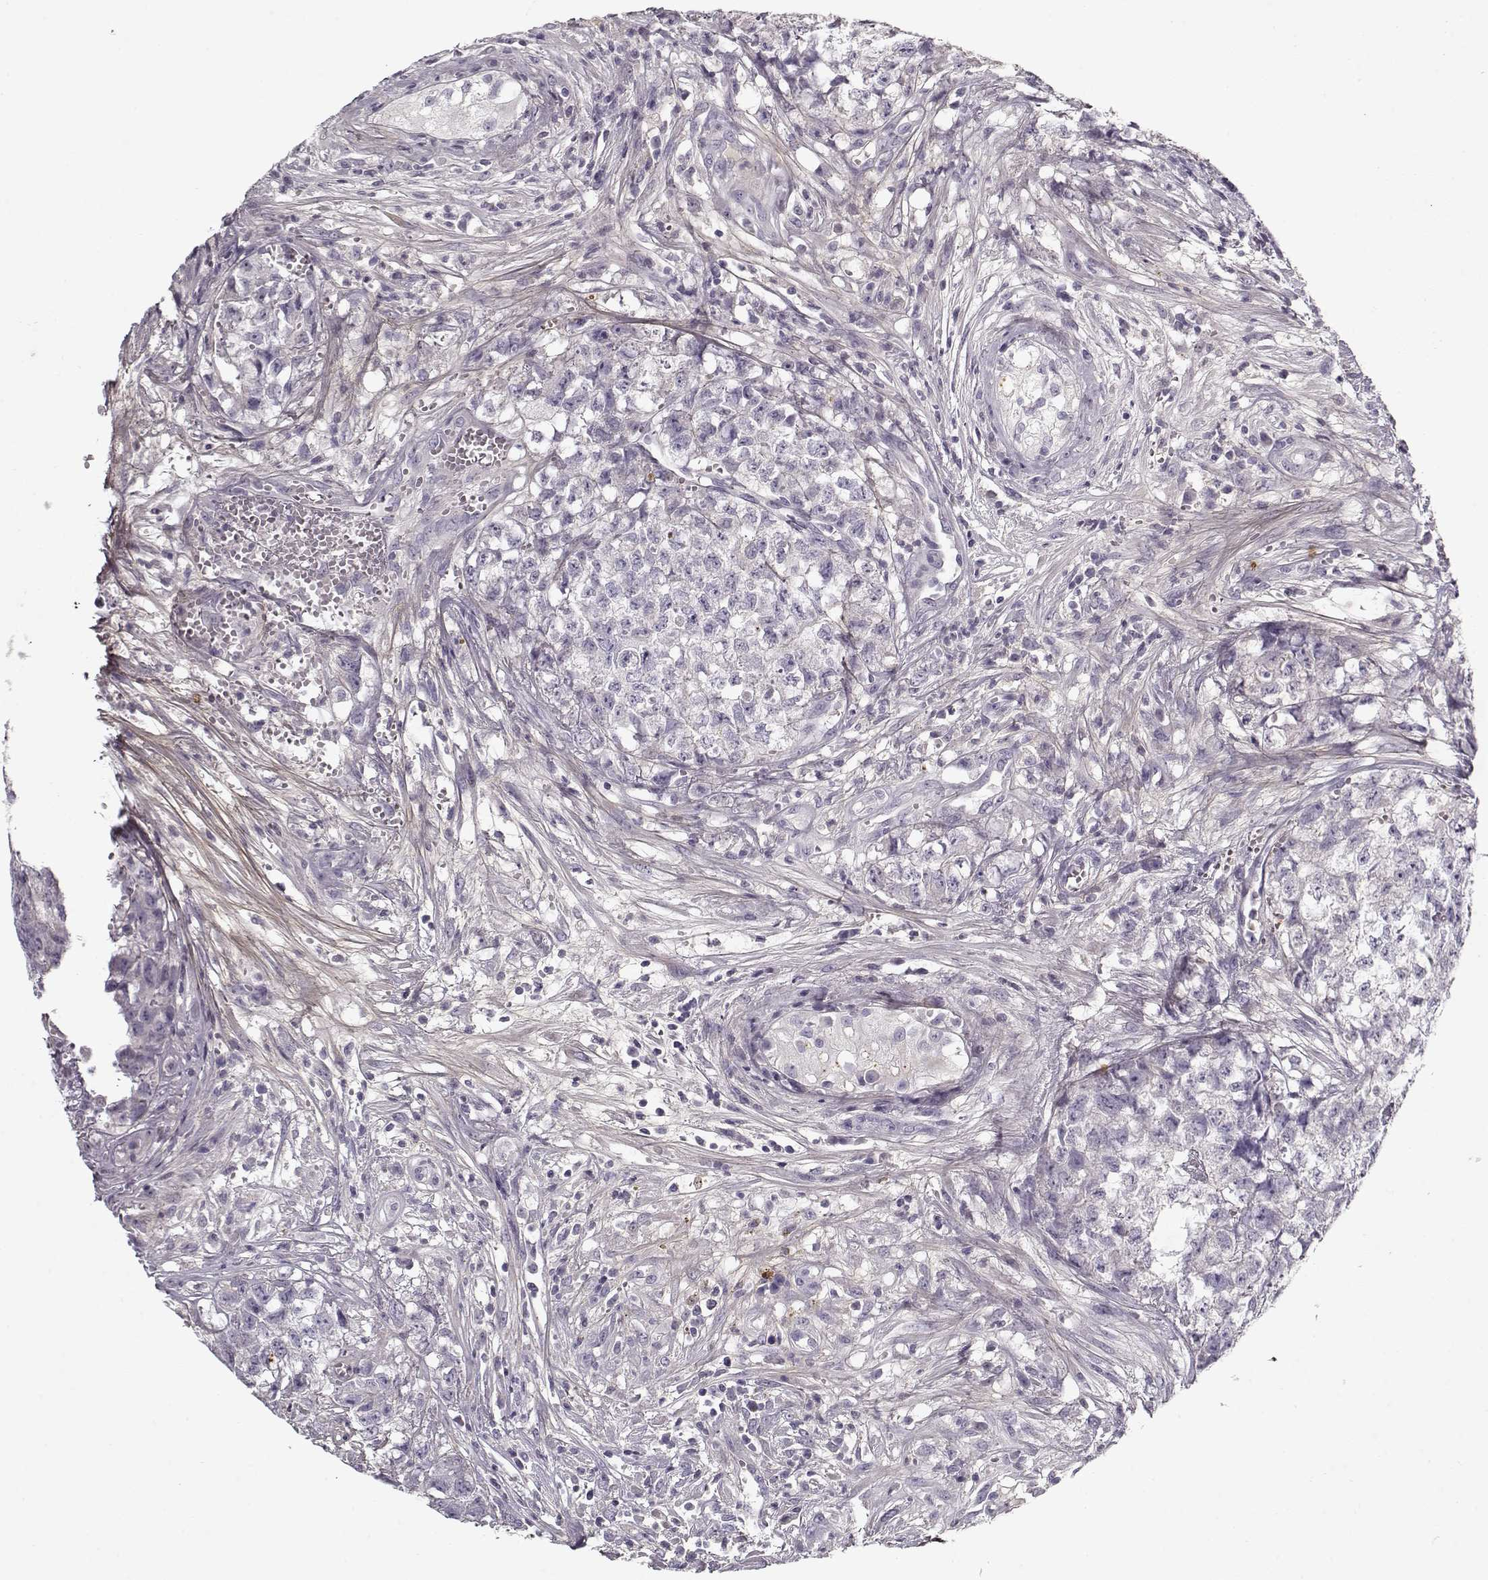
{"staining": {"intensity": "negative", "quantity": "none", "location": "none"}, "tissue": "testis cancer", "cell_type": "Tumor cells", "image_type": "cancer", "snomed": [{"axis": "morphology", "description": "Seminoma, NOS"}, {"axis": "morphology", "description": "Carcinoma, Embryonal, NOS"}, {"axis": "topography", "description": "Testis"}], "caption": "This is a micrograph of immunohistochemistry staining of embryonal carcinoma (testis), which shows no positivity in tumor cells. (Stains: DAB immunohistochemistry (IHC) with hematoxylin counter stain, Microscopy: brightfield microscopy at high magnification).", "gene": "LUM", "patient": {"sex": "male", "age": 22}}